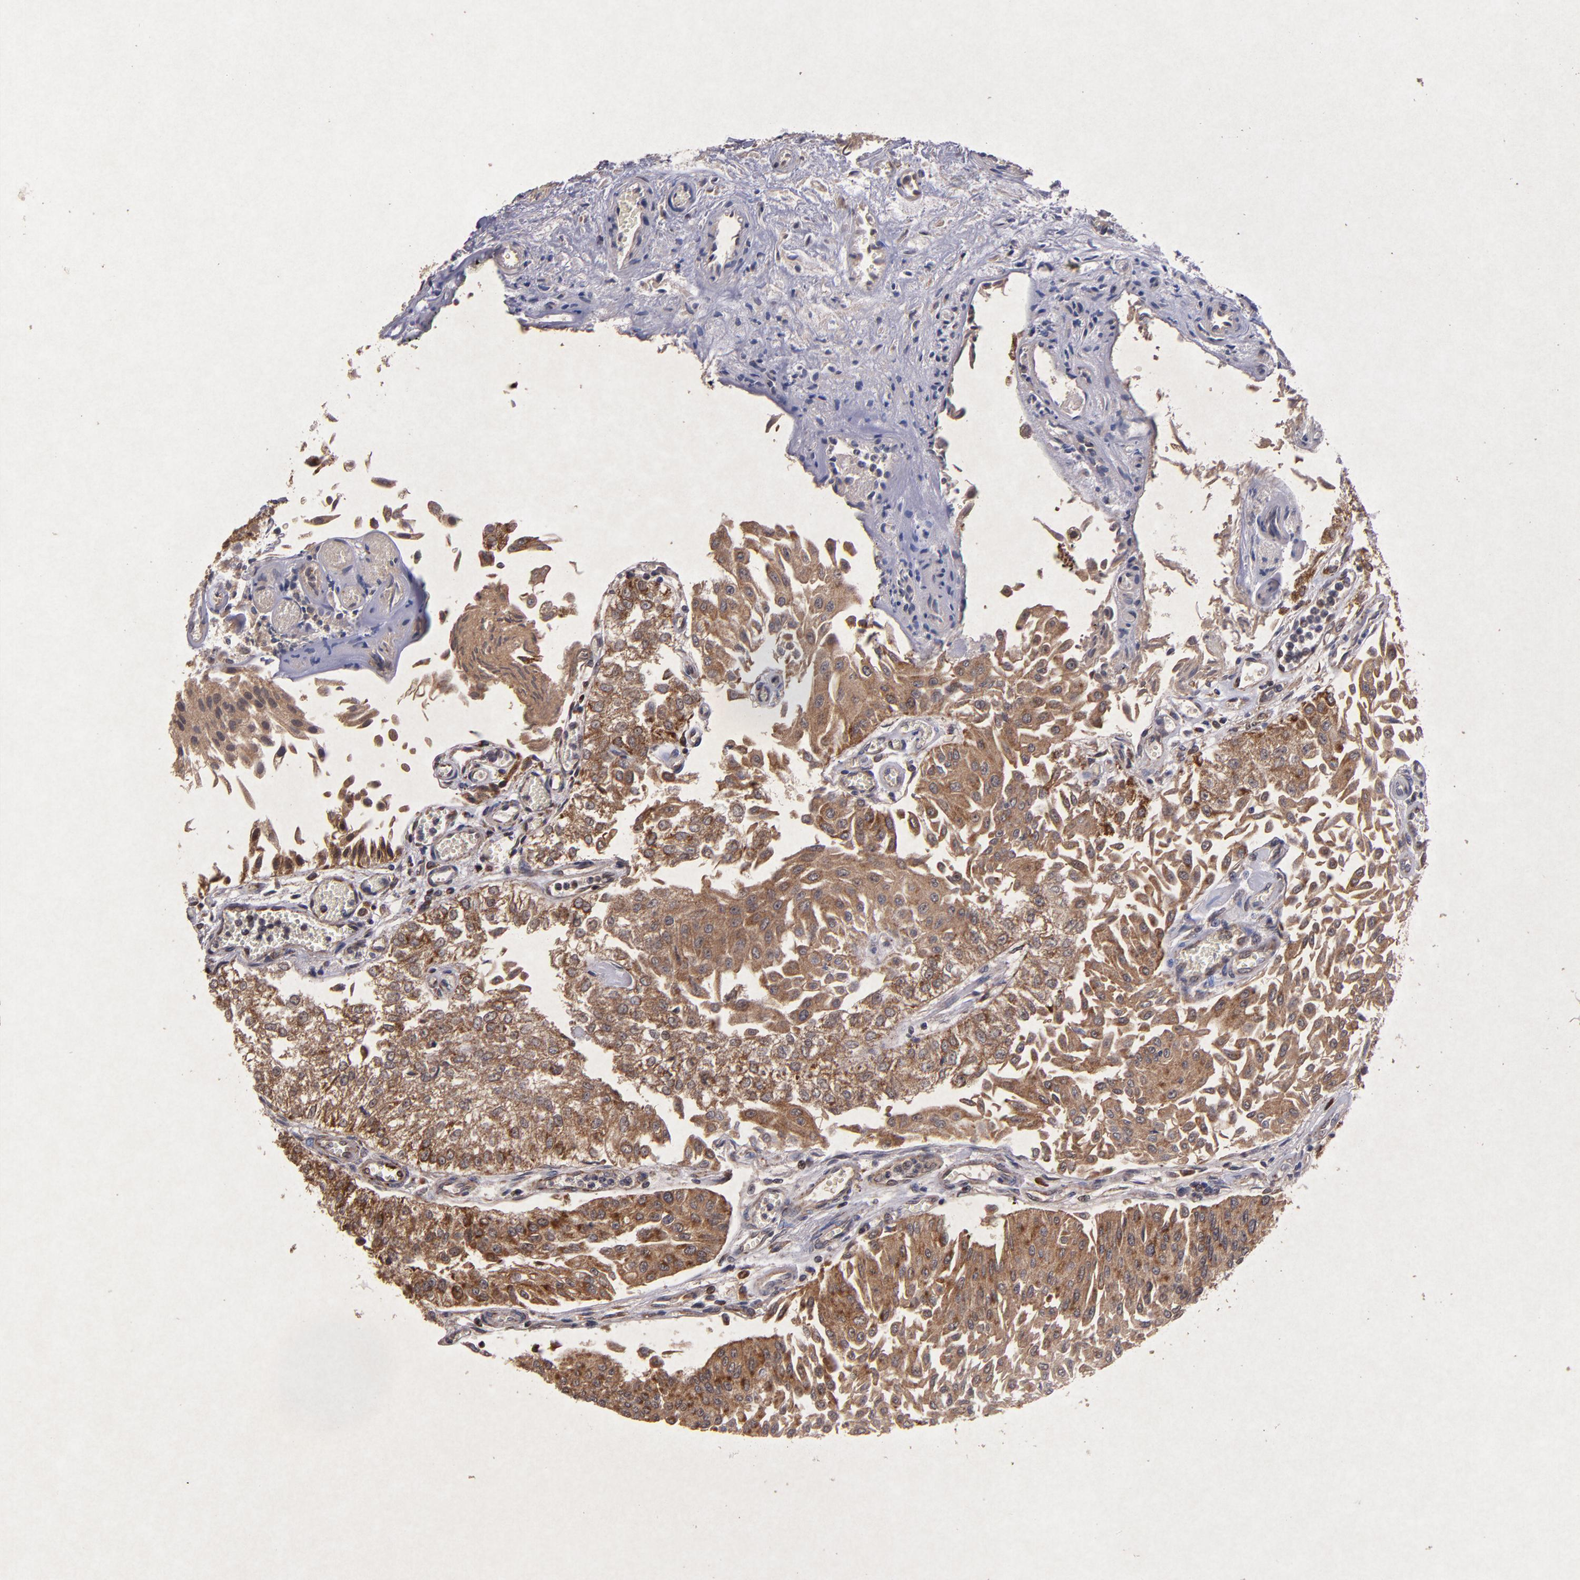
{"staining": {"intensity": "moderate", "quantity": ">75%", "location": "cytoplasmic/membranous"}, "tissue": "urothelial cancer", "cell_type": "Tumor cells", "image_type": "cancer", "snomed": [{"axis": "morphology", "description": "Urothelial carcinoma, Low grade"}, {"axis": "topography", "description": "Urinary bladder"}], "caption": "High-power microscopy captured an immunohistochemistry (IHC) micrograph of low-grade urothelial carcinoma, revealing moderate cytoplasmic/membranous staining in about >75% of tumor cells. Using DAB (3,3'-diaminobenzidine) (brown) and hematoxylin (blue) stains, captured at high magnification using brightfield microscopy.", "gene": "TIMM9", "patient": {"sex": "male", "age": 86}}